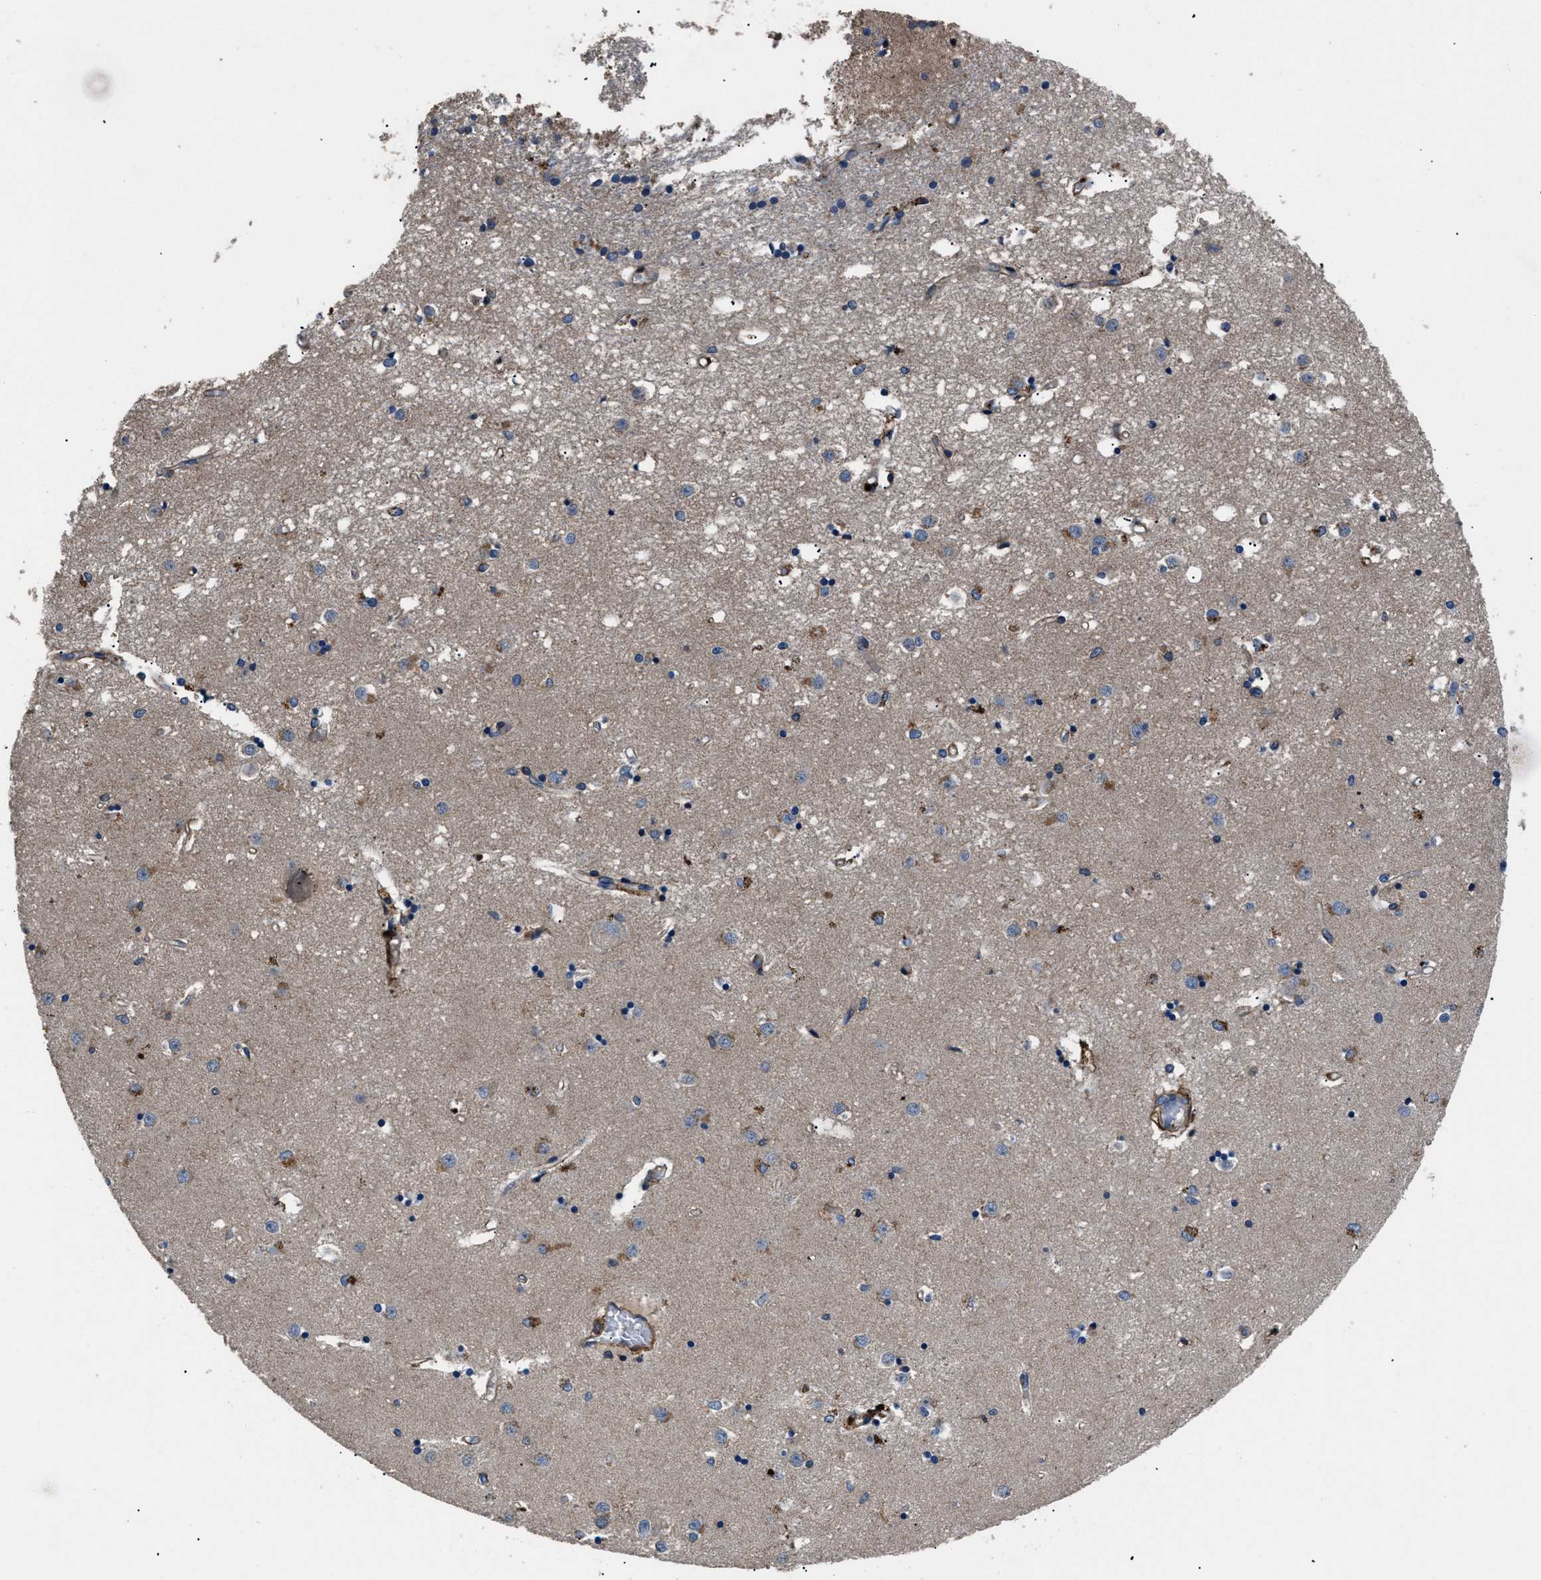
{"staining": {"intensity": "moderate", "quantity": "<25%", "location": "cytoplasmic/membranous"}, "tissue": "caudate", "cell_type": "Glial cells", "image_type": "normal", "snomed": [{"axis": "morphology", "description": "Normal tissue, NOS"}, {"axis": "topography", "description": "Lateral ventricle wall"}], "caption": "Immunohistochemistry of benign caudate demonstrates low levels of moderate cytoplasmic/membranous staining in approximately <25% of glial cells.", "gene": "CD276", "patient": {"sex": "male", "age": 45}}